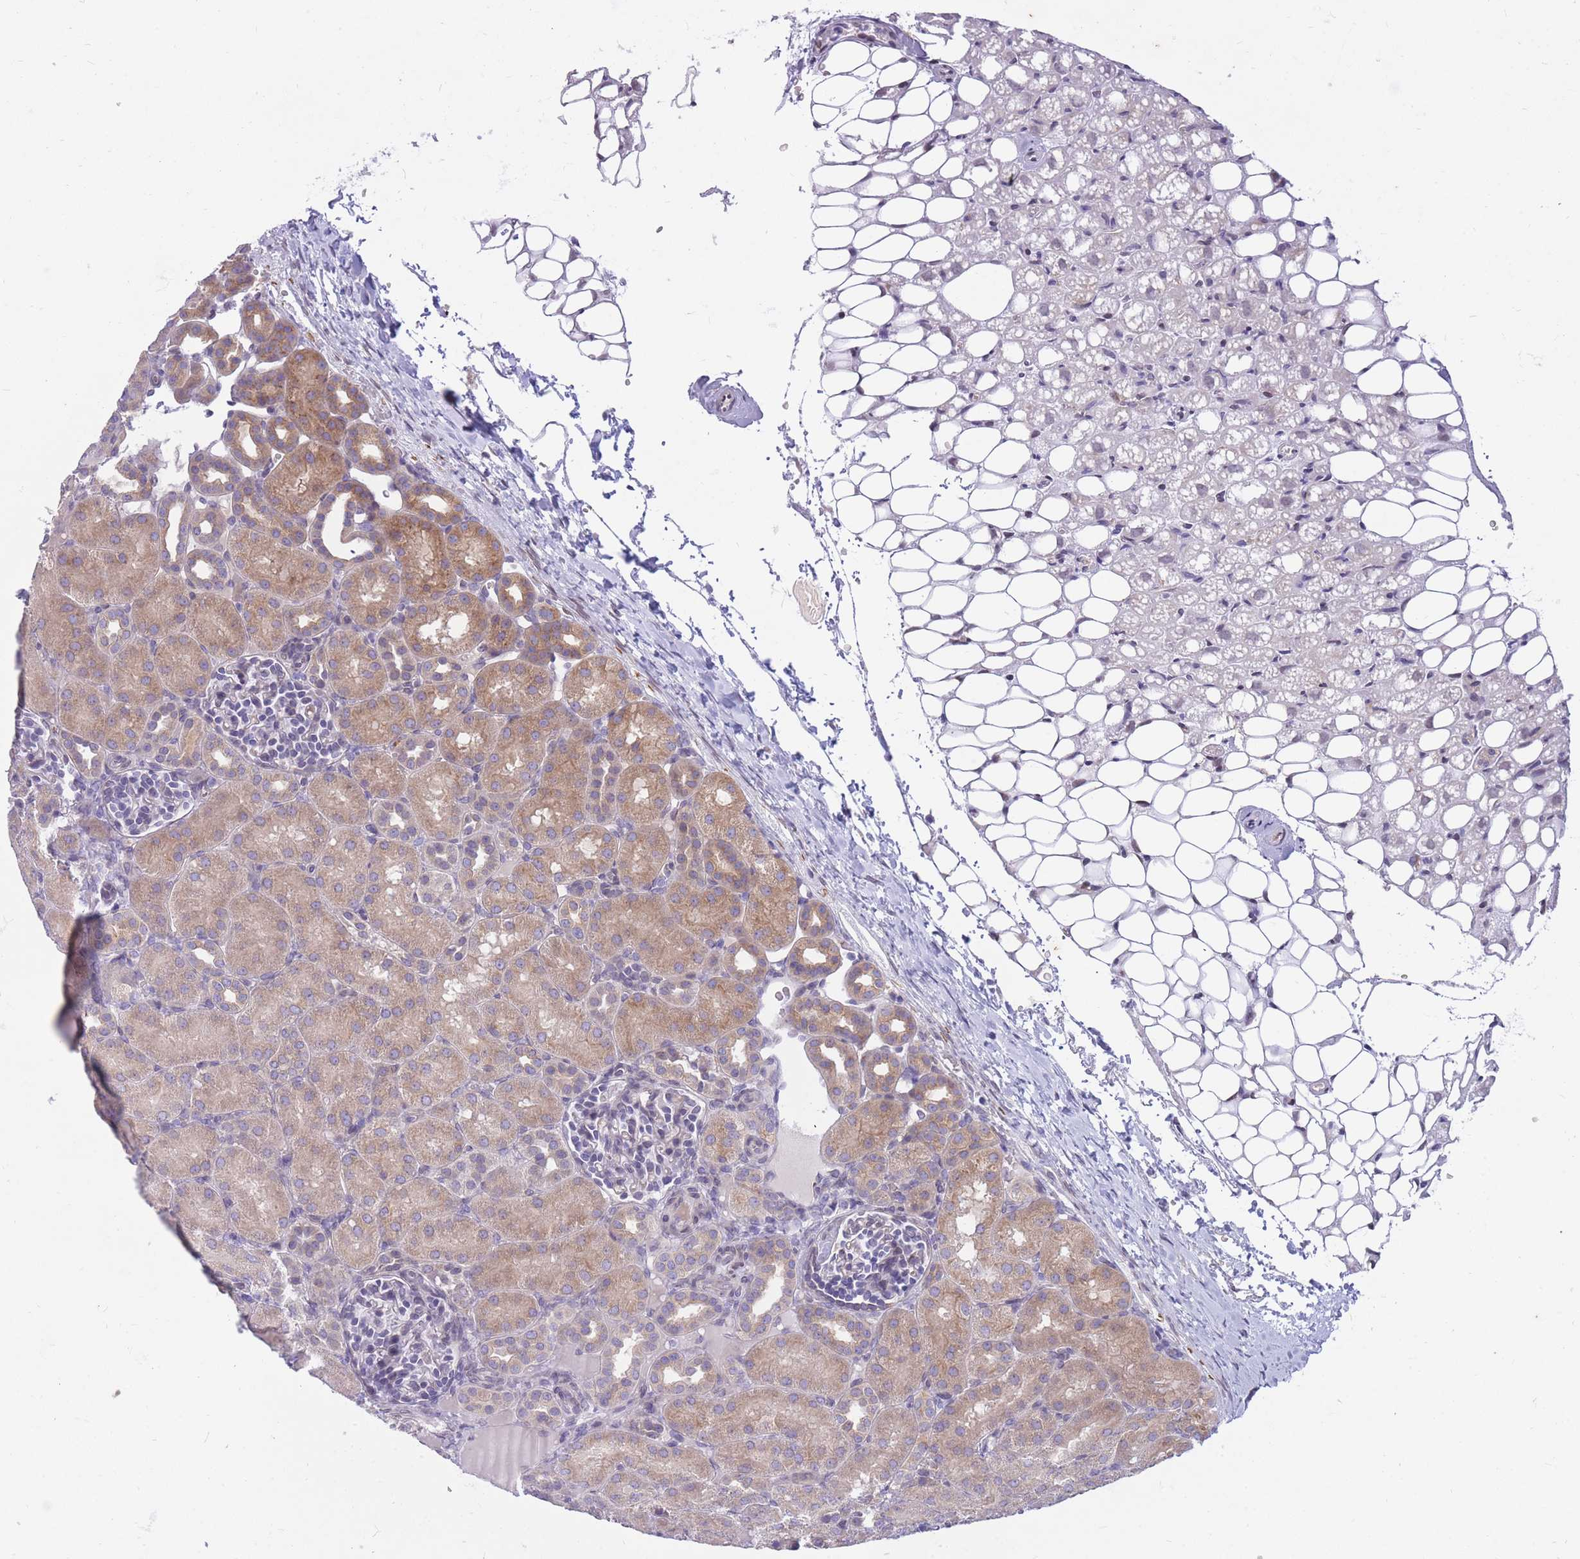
{"staining": {"intensity": "negative", "quantity": "none", "location": "none"}, "tissue": "kidney", "cell_type": "Cells in glomeruli", "image_type": "normal", "snomed": [{"axis": "morphology", "description": "Normal tissue, NOS"}, {"axis": "topography", "description": "Kidney"}], "caption": "High magnification brightfield microscopy of benign kidney stained with DAB (3,3'-diaminobenzidine) (brown) and counterstained with hematoxylin (blue): cells in glomeruli show no significant positivity. Nuclei are stained in blue.", "gene": "HOOK2", "patient": {"sex": "male", "age": 1}}